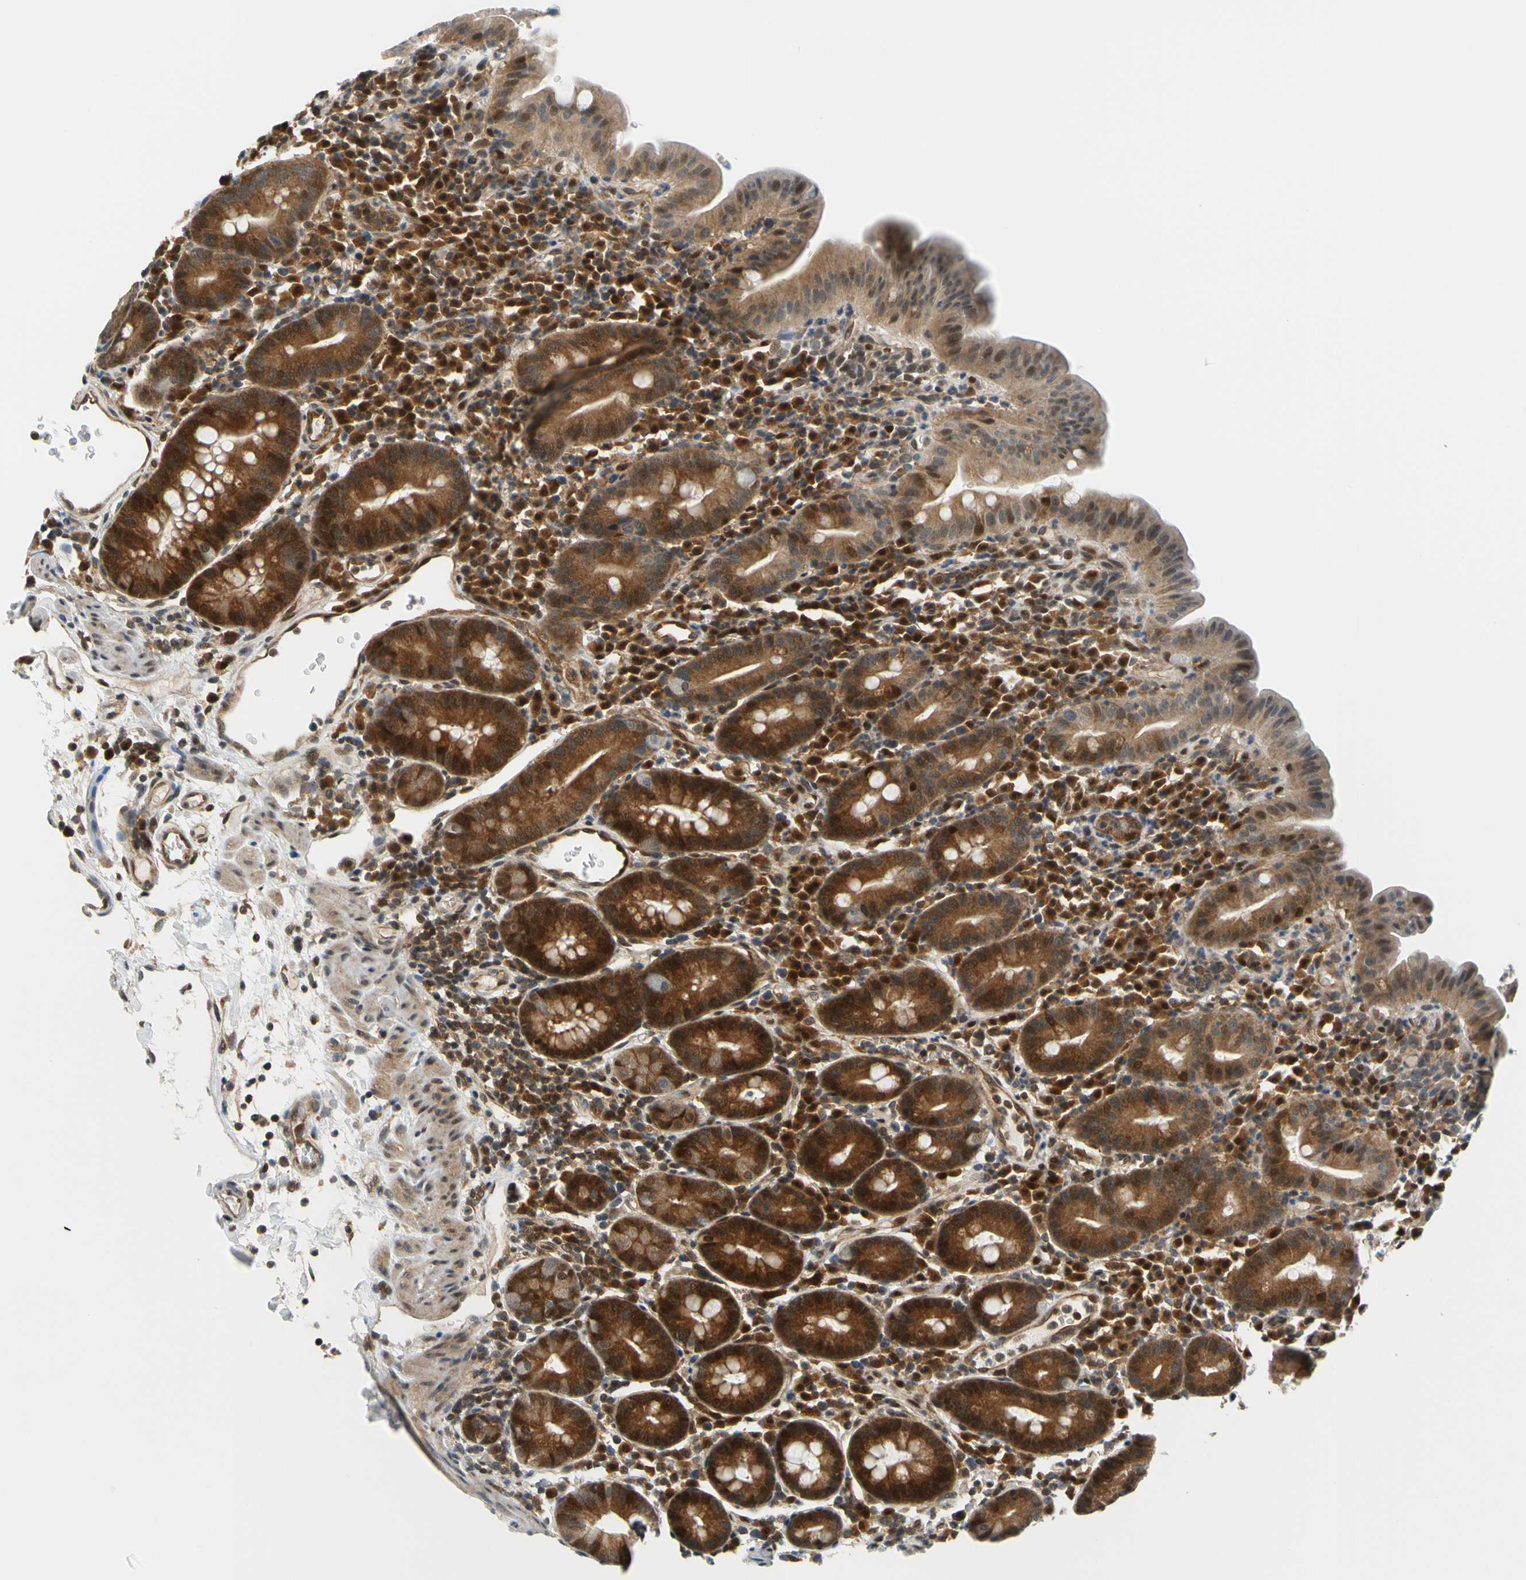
{"staining": {"intensity": "strong", "quantity": ">75%", "location": "cytoplasmic/membranous,nuclear"}, "tissue": "duodenum", "cell_type": "Glandular cells", "image_type": "normal", "snomed": [{"axis": "morphology", "description": "Normal tissue, NOS"}, {"axis": "topography", "description": "Duodenum"}], "caption": "This image exhibits immunohistochemistry (IHC) staining of unremarkable human duodenum, with high strong cytoplasmic/membranous,nuclear expression in approximately >75% of glandular cells.", "gene": "MAPK9", "patient": {"sex": "male", "age": 50}}